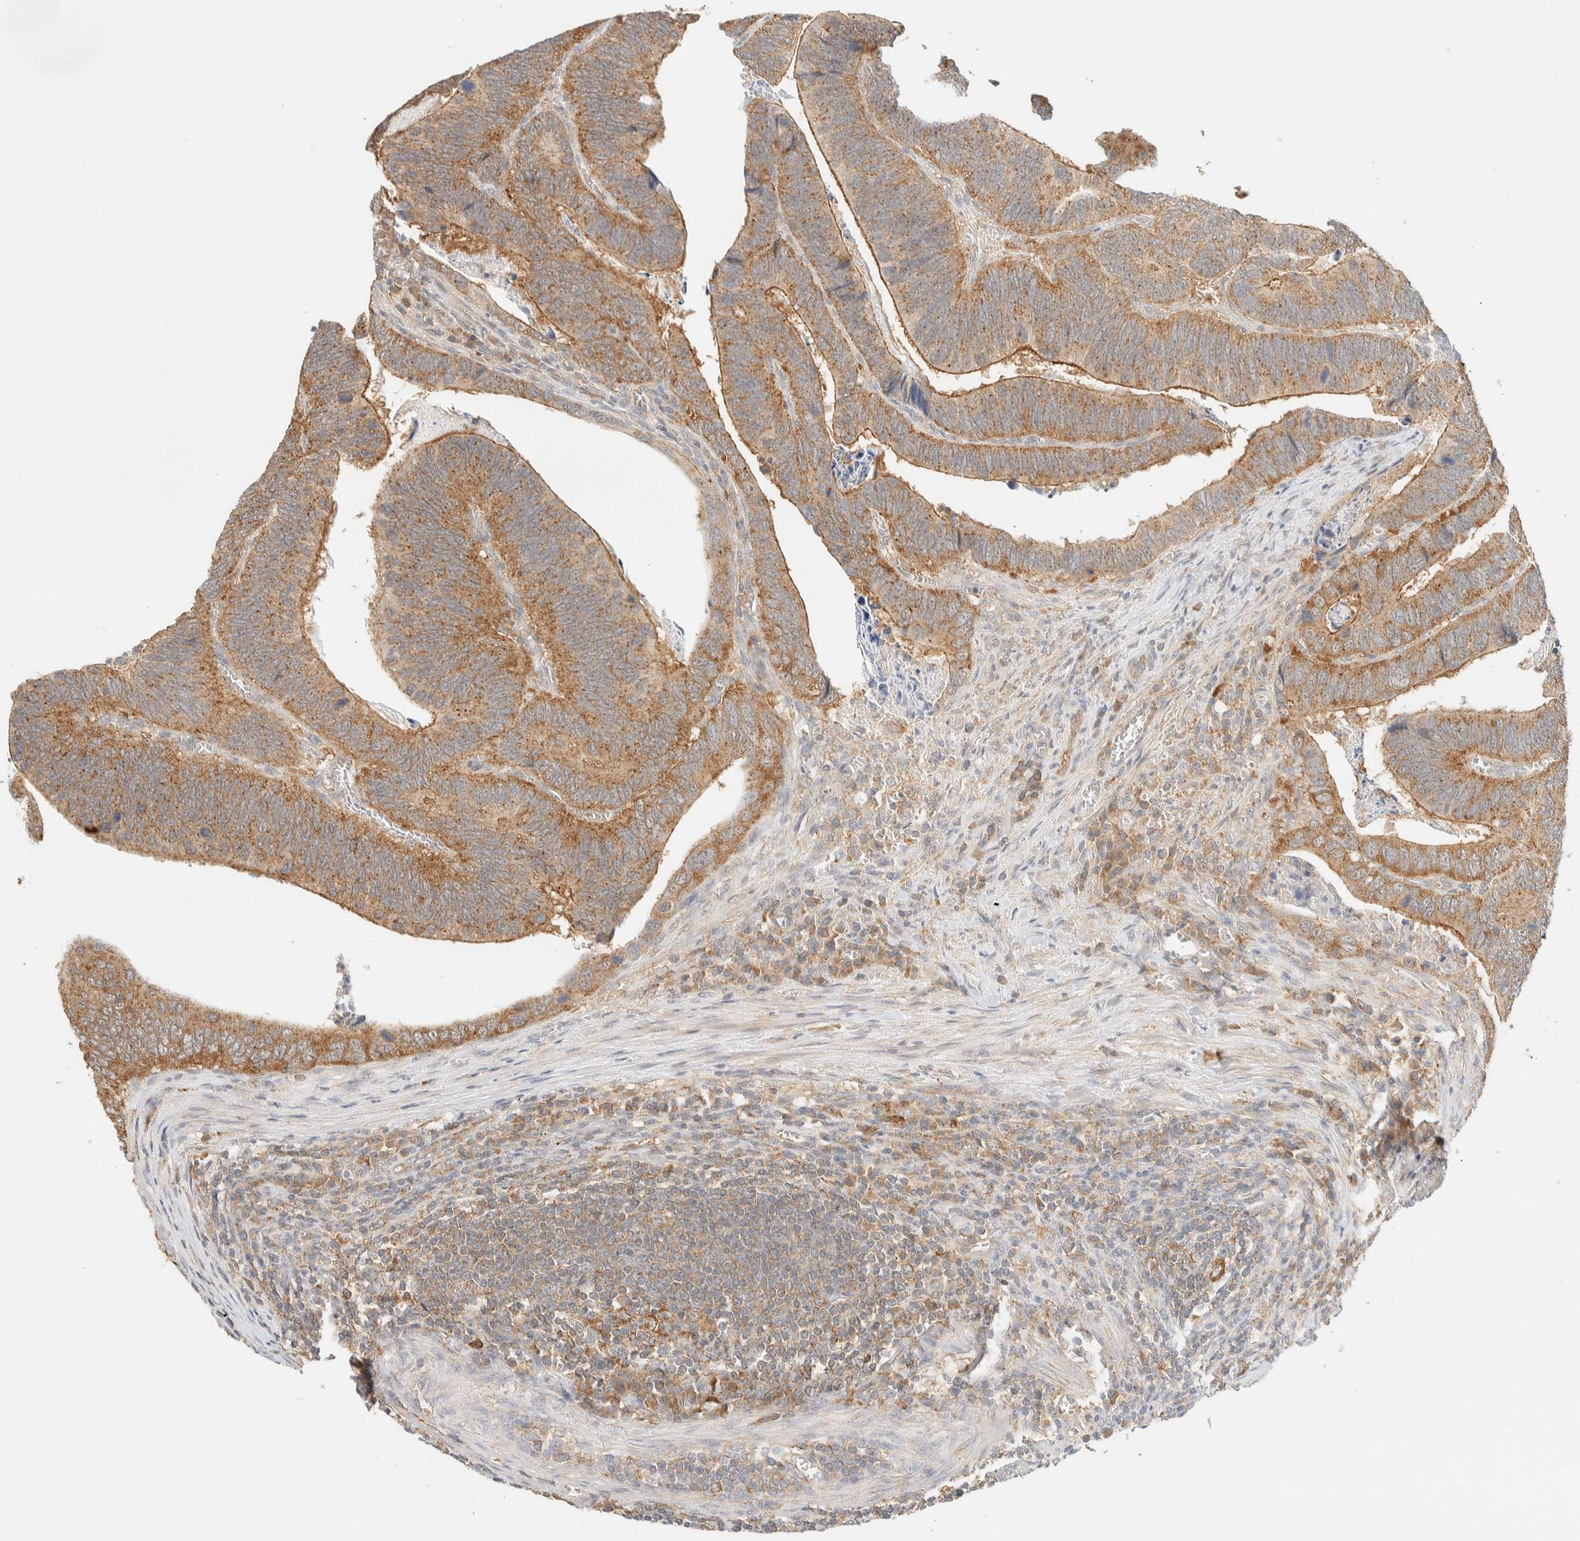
{"staining": {"intensity": "moderate", "quantity": ">75%", "location": "cytoplasmic/membranous"}, "tissue": "colorectal cancer", "cell_type": "Tumor cells", "image_type": "cancer", "snomed": [{"axis": "morphology", "description": "Inflammation, NOS"}, {"axis": "morphology", "description": "Adenocarcinoma, NOS"}, {"axis": "topography", "description": "Colon"}], "caption": "Brown immunohistochemical staining in human adenocarcinoma (colorectal) reveals moderate cytoplasmic/membranous positivity in approximately >75% of tumor cells. (DAB (3,3'-diaminobenzidine) IHC, brown staining for protein, blue staining for nuclei).", "gene": "TBC1D8B", "patient": {"sex": "male", "age": 72}}